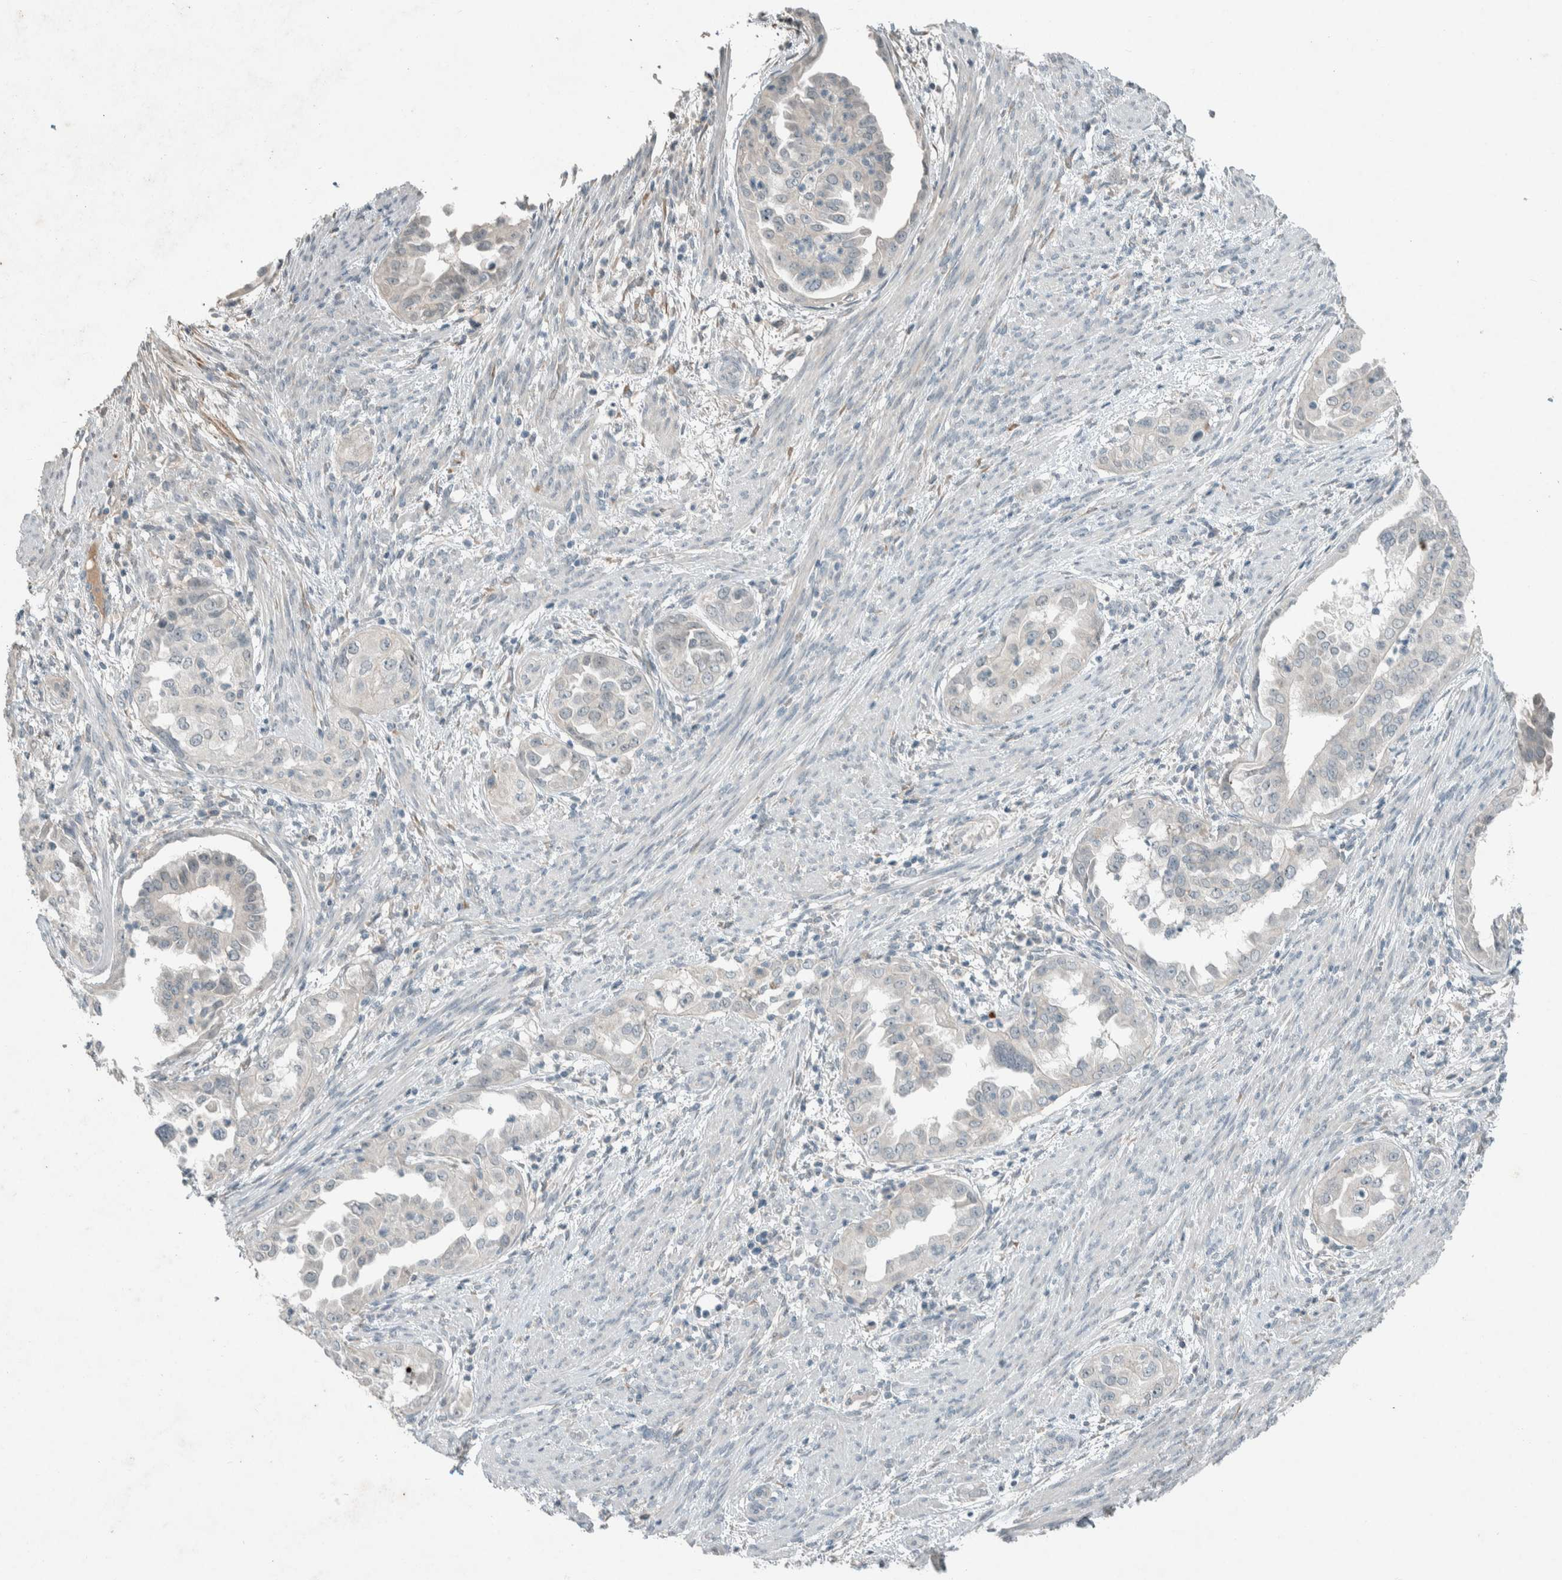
{"staining": {"intensity": "negative", "quantity": "none", "location": "none"}, "tissue": "endometrial cancer", "cell_type": "Tumor cells", "image_type": "cancer", "snomed": [{"axis": "morphology", "description": "Adenocarcinoma, NOS"}, {"axis": "topography", "description": "Endometrium"}], "caption": "An image of endometrial cancer (adenocarcinoma) stained for a protein reveals no brown staining in tumor cells.", "gene": "CERCAM", "patient": {"sex": "female", "age": 85}}